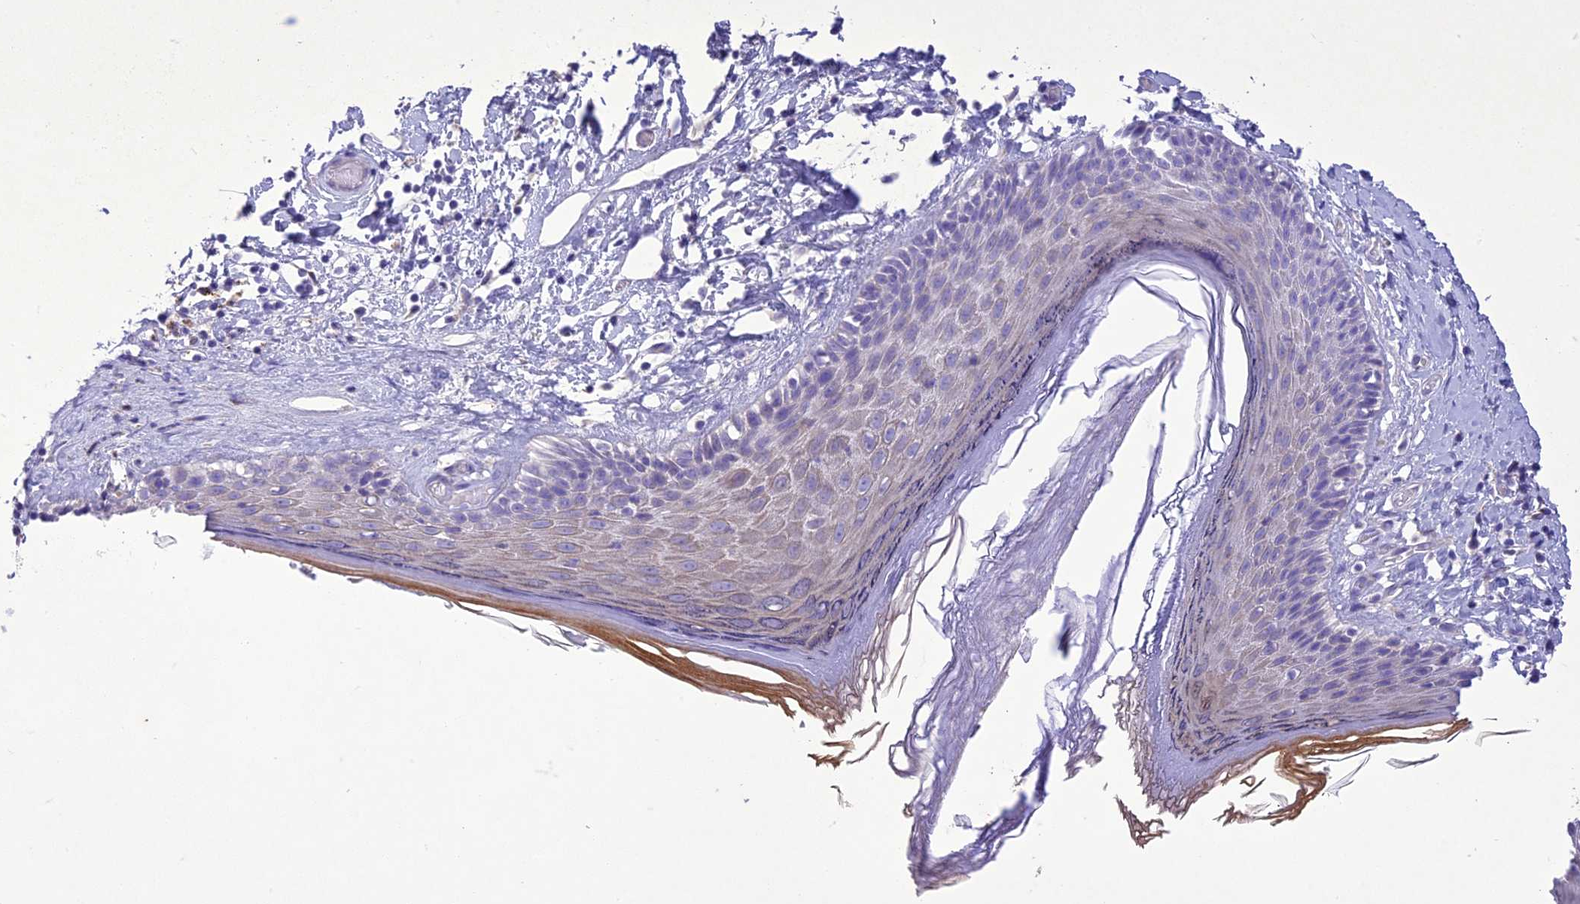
{"staining": {"intensity": "moderate", "quantity": "<25%", "location": "cytoplasmic/membranous"}, "tissue": "skin", "cell_type": "Epidermal cells", "image_type": "normal", "snomed": [{"axis": "morphology", "description": "Normal tissue, NOS"}, {"axis": "topography", "description": "Adipose tissue"}, {"axis": "topography", "description": "Vascular tissue"}, {"axis": "topography", "description": "Vulva"}, {"axis": "topography", "description": "Peripheral nerve tissue"}], "caption": "Immunohistochemical staining of unremarkable skin demonstrates moderate cytoplasmic/membranous protein positivity in about <25% of epidermal cells.", "gene": "SLC13A5", "patient": {"sex": "female", "age": 86}}